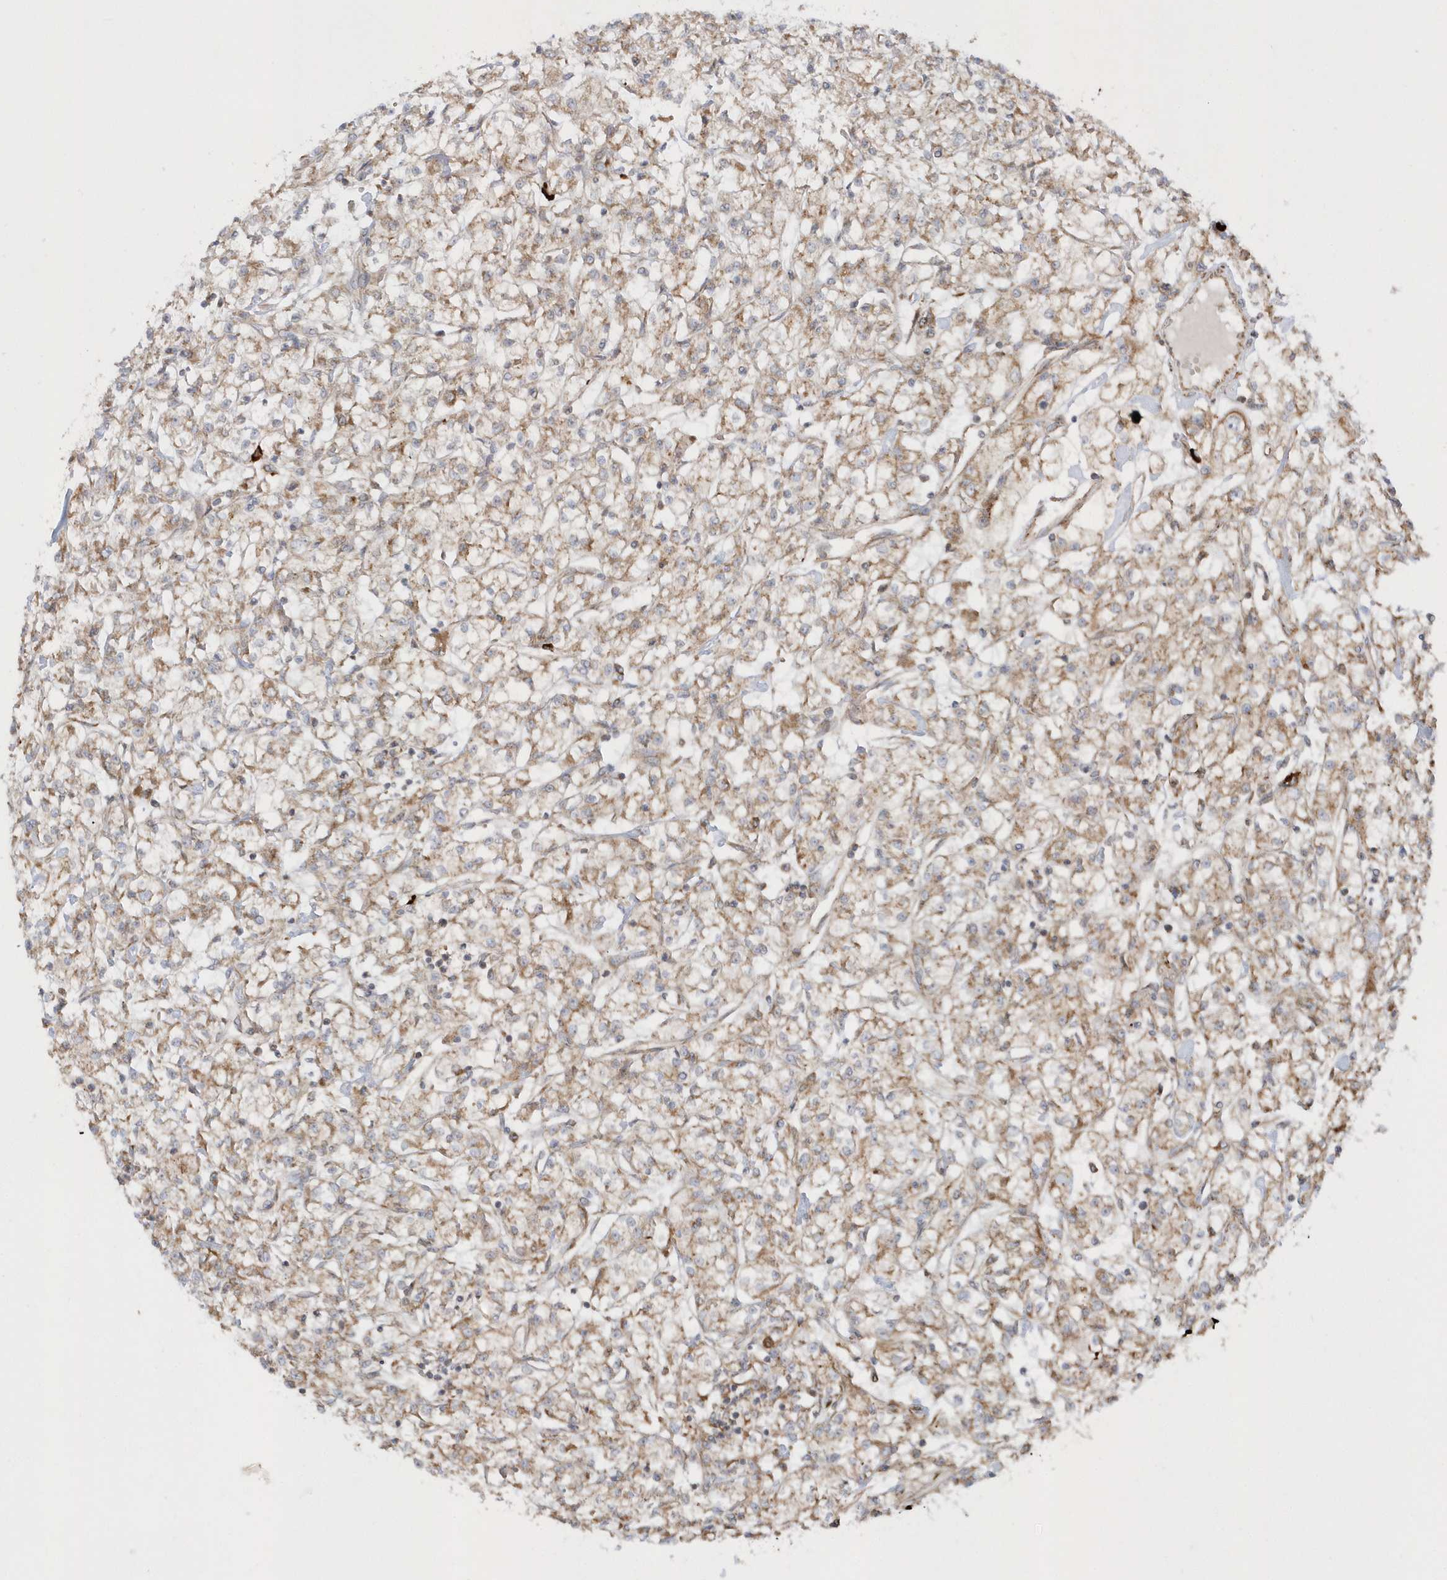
{"staining": {"intensity": "moderate", "quantity": ">75%", "location": "cytoplasmic/membranous"}, "tissue": "renal cancer", "cell_type": "Tumor cells", "image_type": "cancer", "snomed": [{"axis": "morphology", "description": "Adenocarcinoma, NOS"}, {"axis": "topography", "description": "Kidney"}], "caption": "This is a micrograph of immunohistochemistry staining of renal adenocarcinoma, which shows moderate staining in the cytoplasmic/membranous of tumor cells.", "gene": "SH3BP2", "patient": {"sex": "female", "age": 59}}